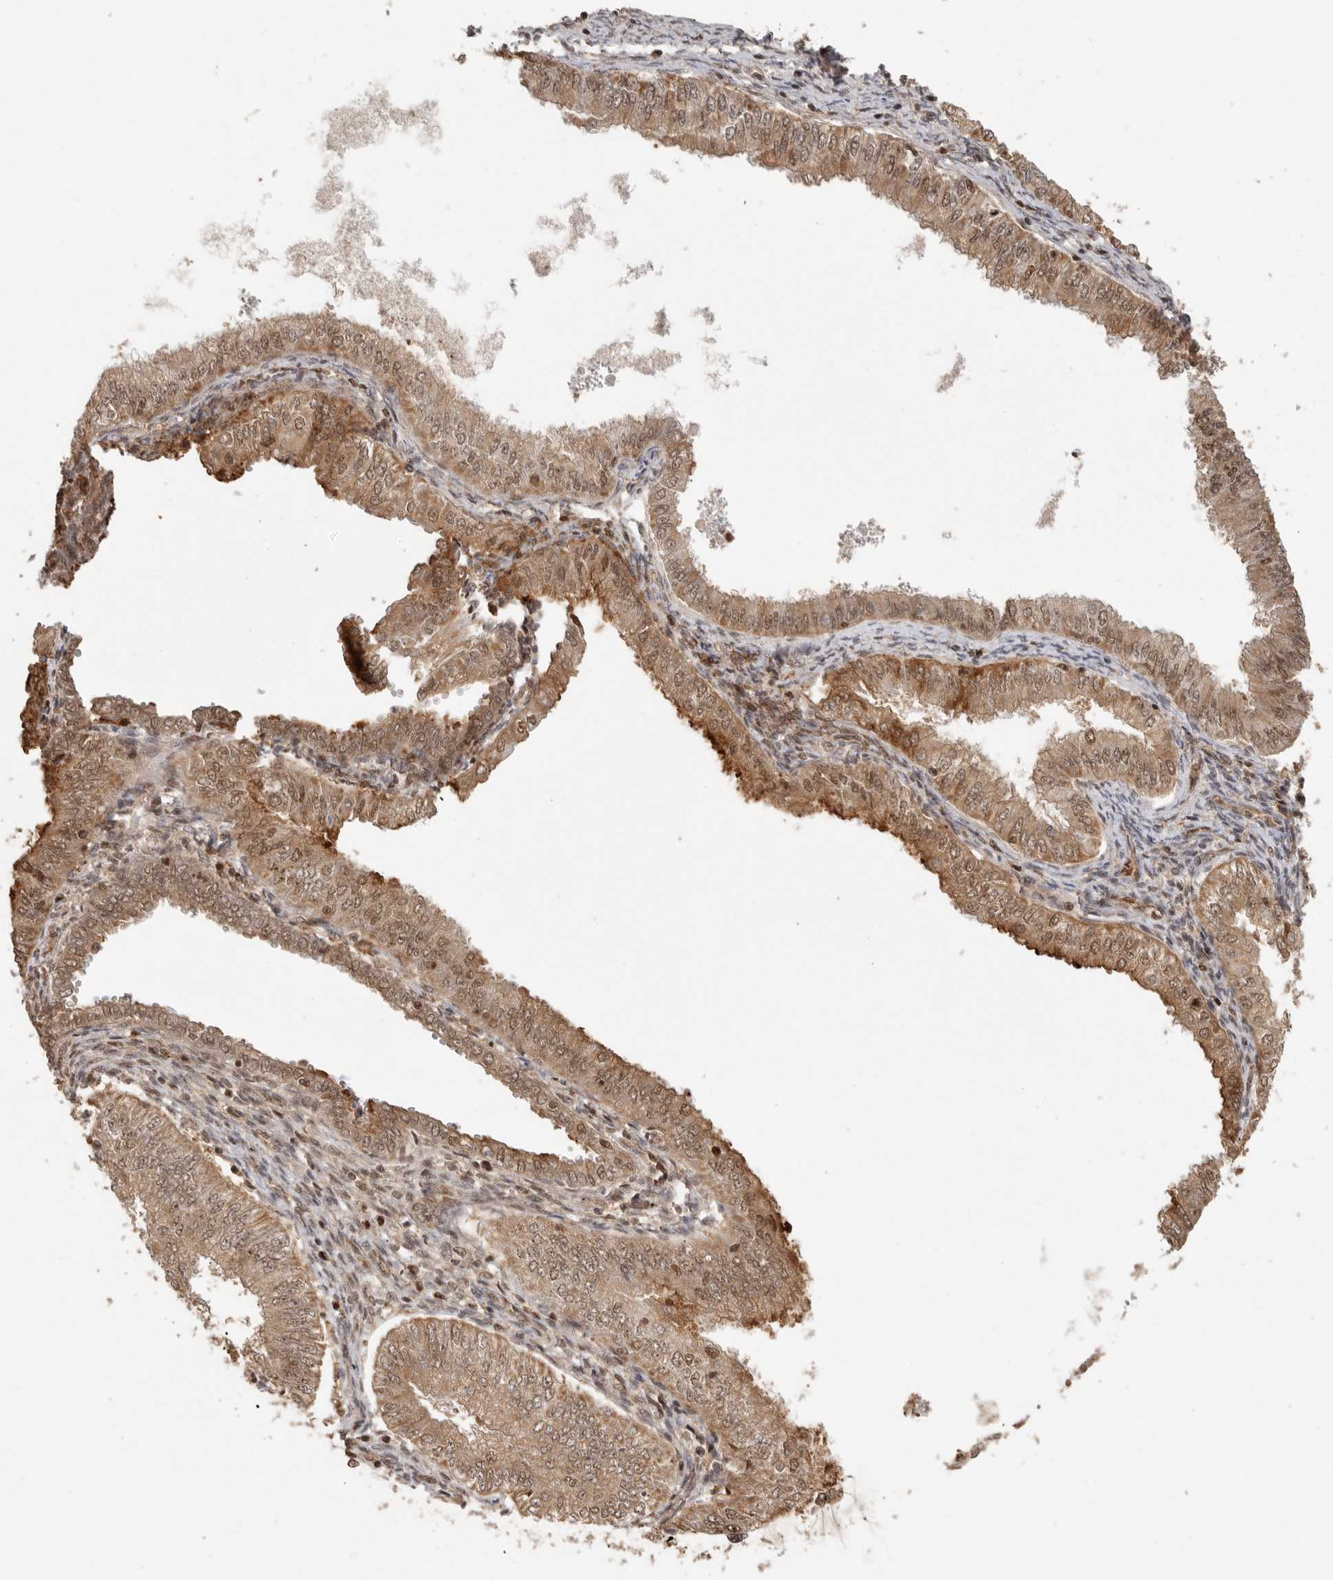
{"staining": {"intensity": "moderate", "quantity": ">75%", "location": "cytoplasmic/membranous,nuclear"}, "tissue": "endometrial cancer", "cell_type": "Tumor cells", "image_type": "cancer", "snomed": [{"axis": "morphology", "description": "Normal tissue, NOS"}, {"axis": "morphology", "description": "Adenocarcinoma, NOS"}, {"axis": "topography", "description": "Endometrium"}], "caption": "Immunohistochemistry histopathology image of neoplastic tissue: endometrial adenocarcinoma stained using immunohistochemistry (IHC) displays medium levels of moderate protein expression localized specifically in the cytoplasmic/membranous and nuclear of tumor cells, appearing as a cytoplasmic/membranous and nuclear brown color.", "gene": "PSMA5", "patient": {"sex": "female", "age": 53}}